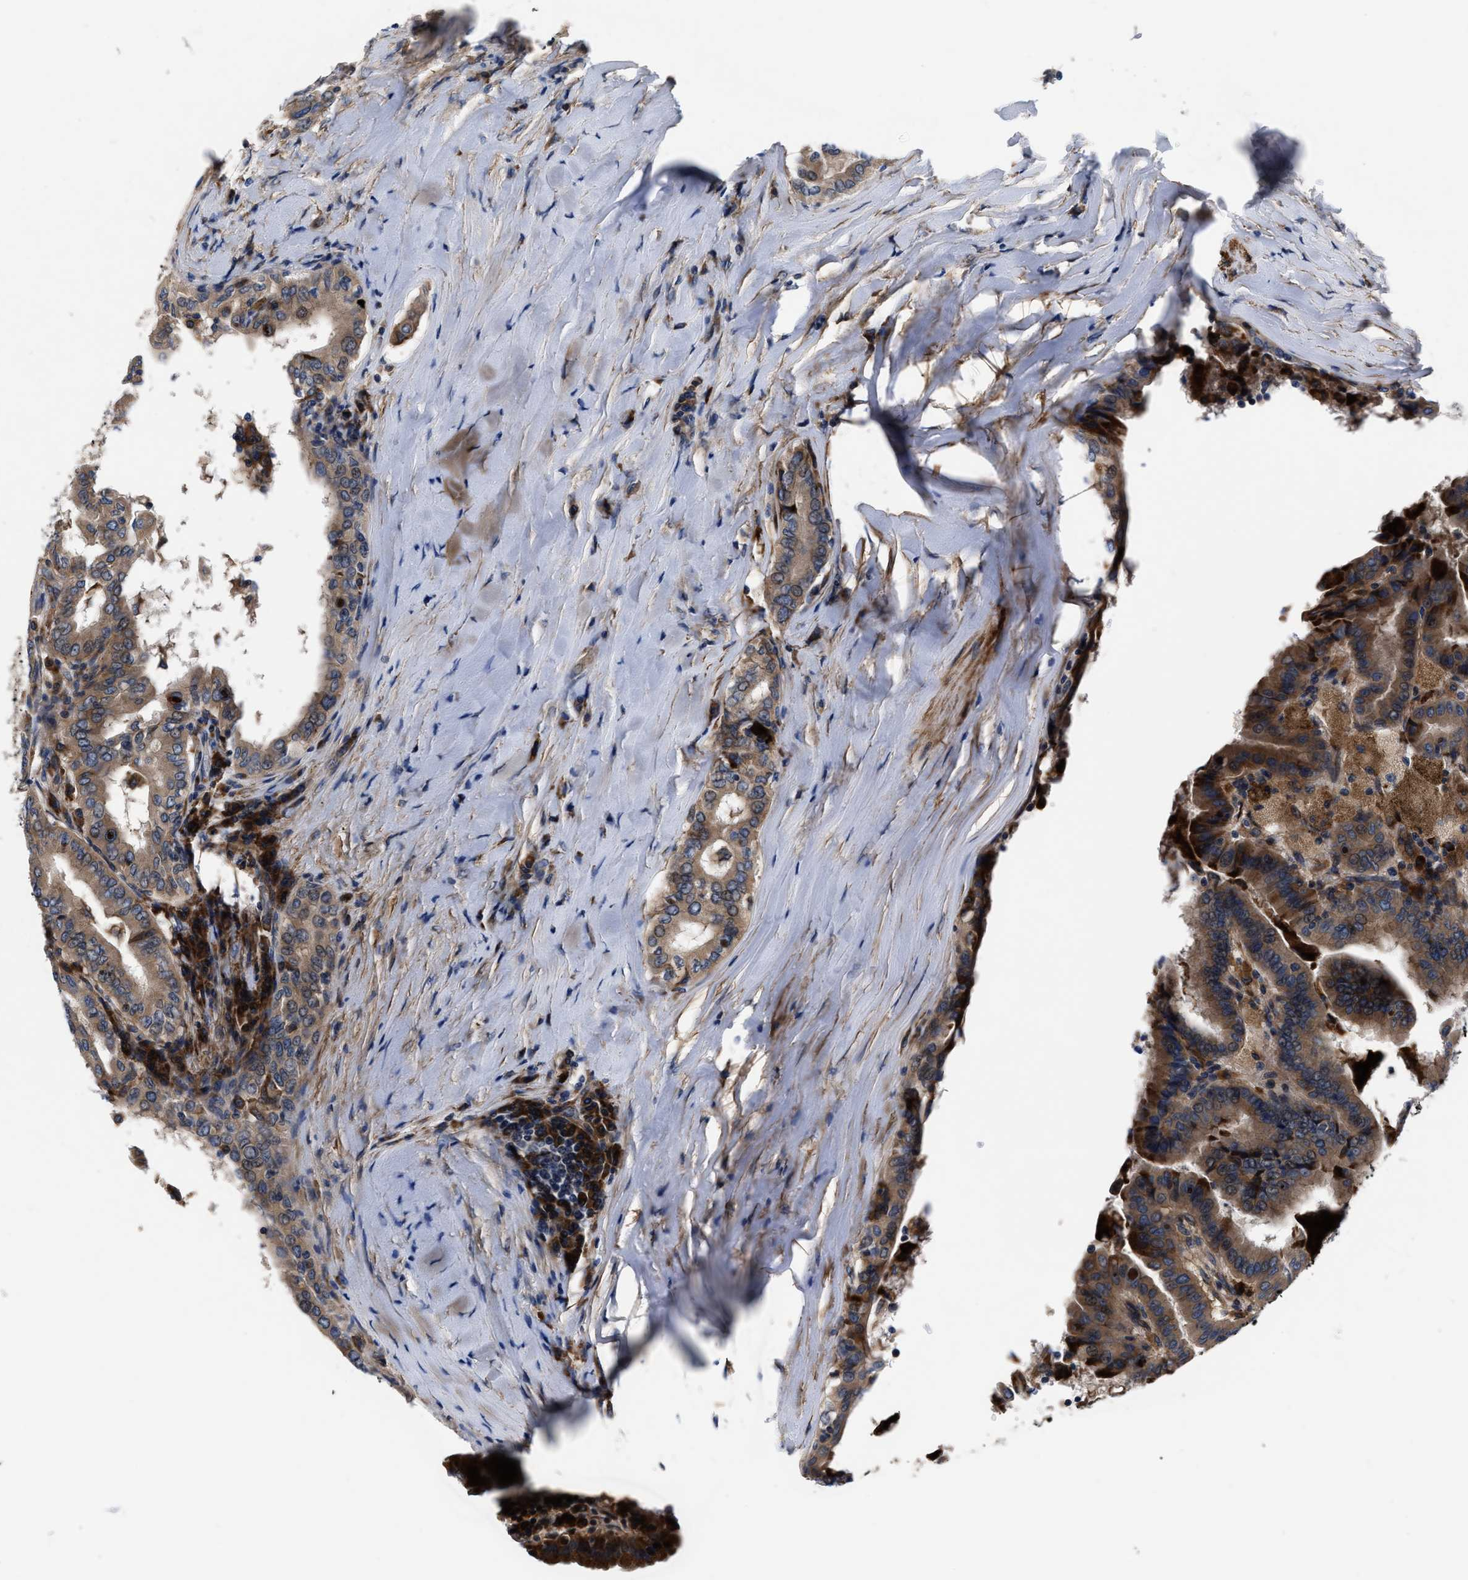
{"staining": {"intensity": "moderate", "quantity": ">75%", "location": "cytoplasmic/membranous"}, "tissue": "thyroid cancer", "cell_type": "Tumor cells", "image_type": "cancer", "snomed": [{"axis": "morphology", "description": "Papillary adenocarcinoma, NOS"}, {"axis": "topography", "description": "Thyroid gland"}], "caption": "Immunohistochemistry (IHC) image of thyroid papillary adenocarcinoma stained for a protein (brown), which reveals medium levels of moderate cytoplasmic/membranous staining in about >75% of tumor cells.", "gene": "SLC12A2", "patient": {"sex": "male", "age": 33}}